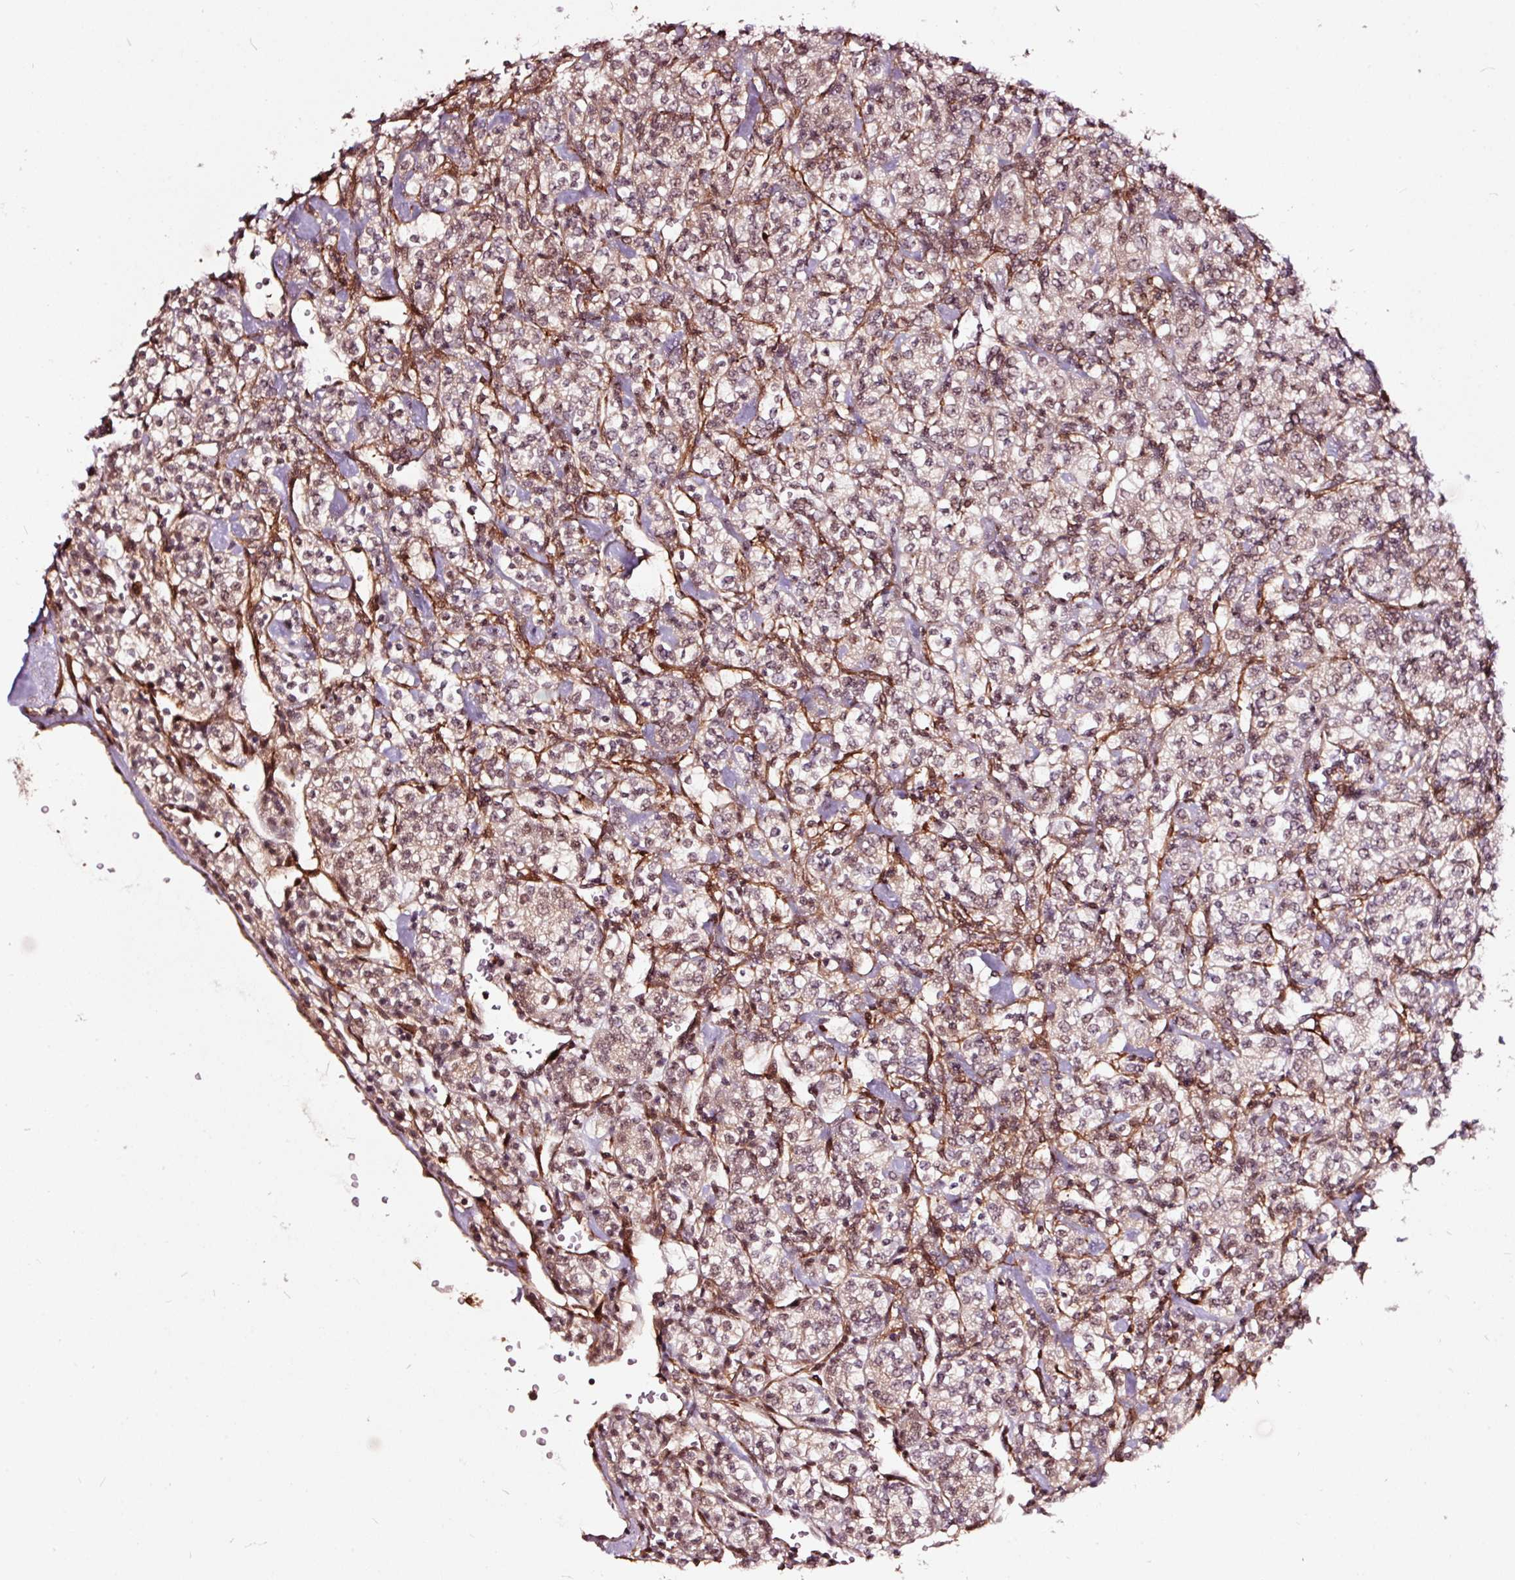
{"staining": {"intensity": "moderate", "quantity": "25%-75%", "location": "nuclear"}, "tissue": "renal cancer", "cell_type": "Tumor cells", "image_type": "cancer", "snomed": [{"axis": "morphology", "description": "Adenocarcinoma, NOS"}, {"axis": "topography", "description": "Kidney"}], "caption": "Protein analysis of renal cancer tissue exhibits moderate nuclear positivity in approximately 25%-75% of tumor cells.", "gene": "TPM1", "patient": {"sex": "male", "age": 77}}